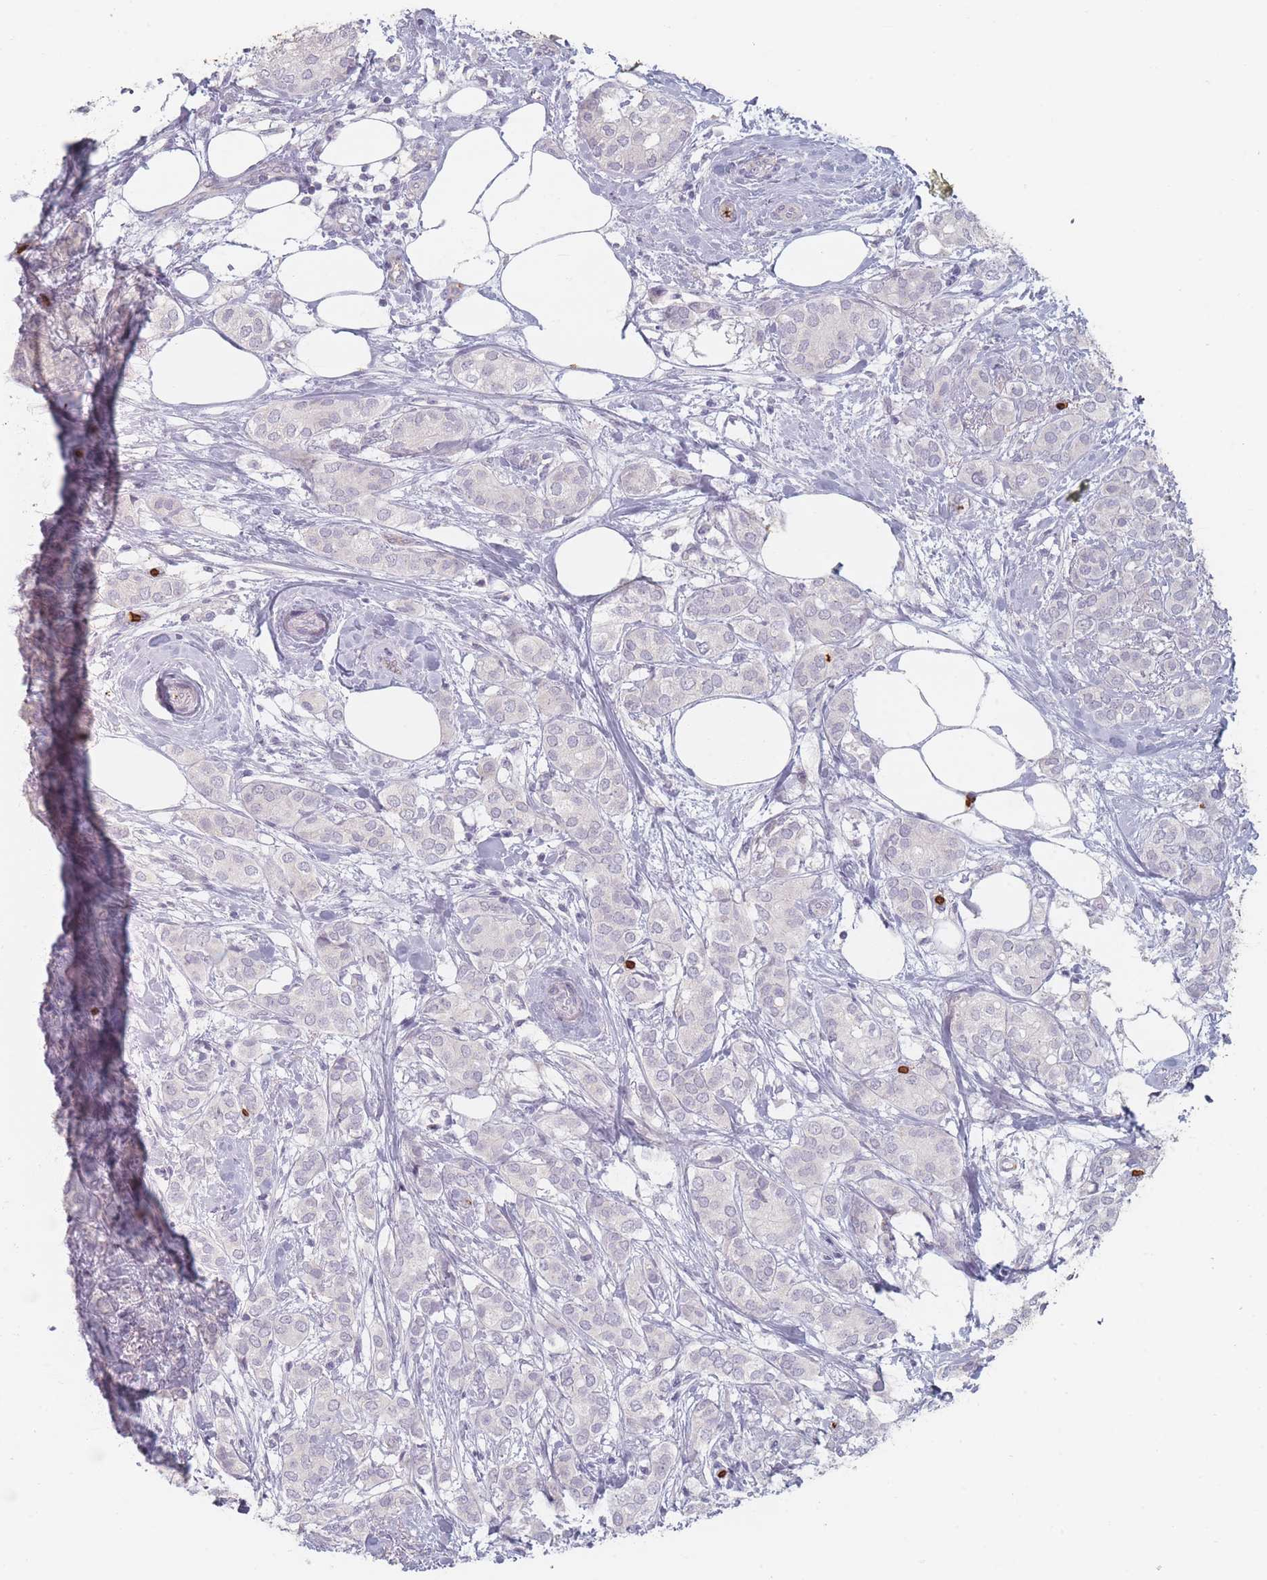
{"staining": {"intensity": "negative", "quantity": "none", "location": "none"}, "tissue": "breast cancer", "cell_type": "Tumor cells", "image_type": "cancer", "snomed": [{"axis": "morphology", "description": "Duct carcinoma"}, {"axis": "topography", "description": "Breast"}], "caption": "Tumor cells show no significant positivity in breast cancer. Brightfield microscopy of immunohistochemistry (IHC) stained with DAB (3,3'-diaminobenzidine) (brown) and hematoxylin (blue), captured at high magnification.", "gene": "SLC2A6", "patient": {"sex": "female", "age": 73}}